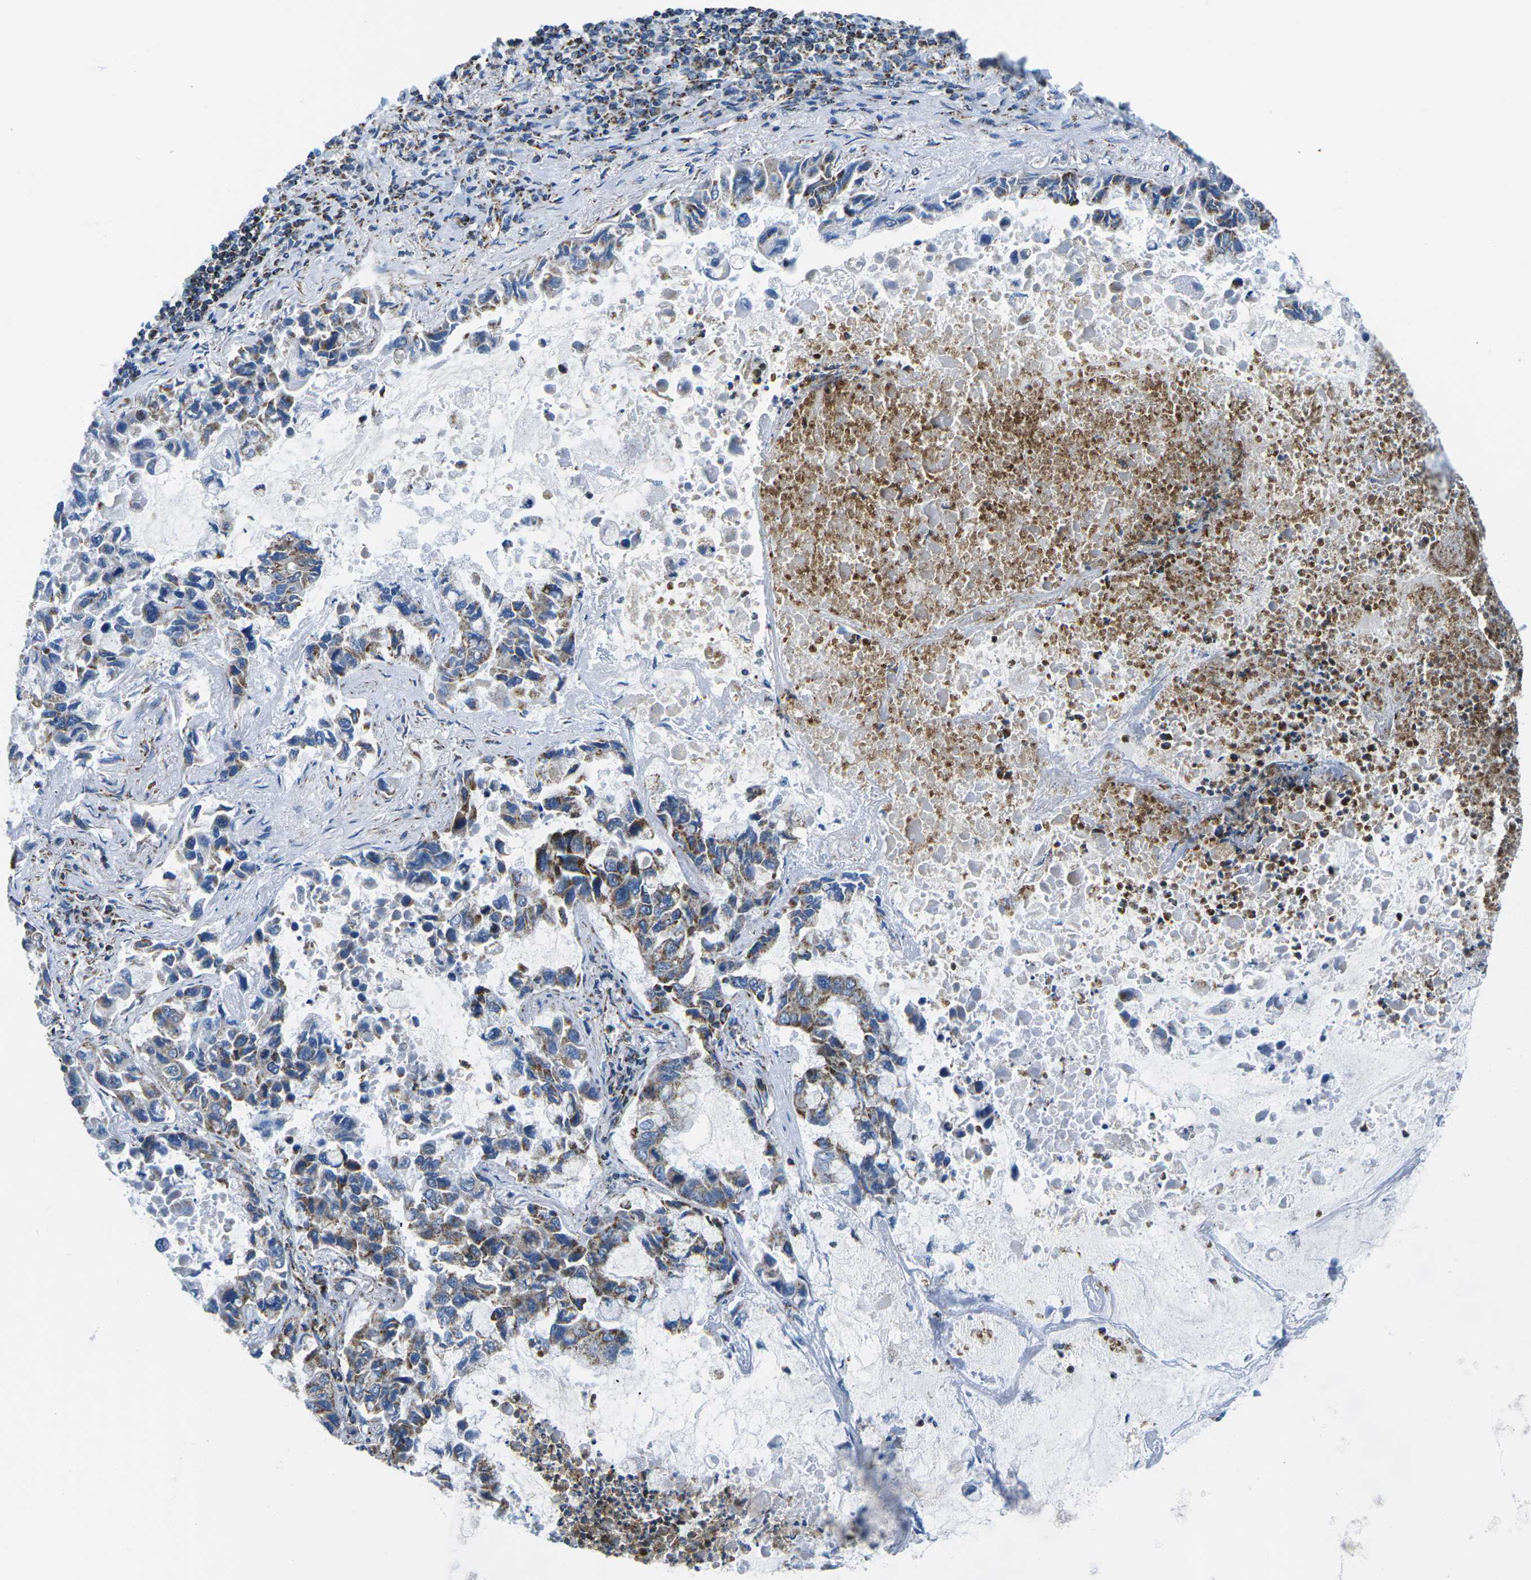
{"staining": {"intensity": "moderate", "quantity": "25%-75%", "location": "cytoplasmic/membranous"}, "tissue": "lung cancer", "cell_type": "Tumor cells", "image_type": "cancer", "snomed": [{"axis": "morphology", "description": "Adenocarcinoma, NOS"}, {"axis": "topography", "description": "Lung"}], "caption": "Adenocarcinoma (lung) stained with IHC exhibits moderate cytoplasmic/membranous expression in about 25%-75% of tumor cells.", "gene": "COX6C", "patient": {"sex": "male", "age": 64}}